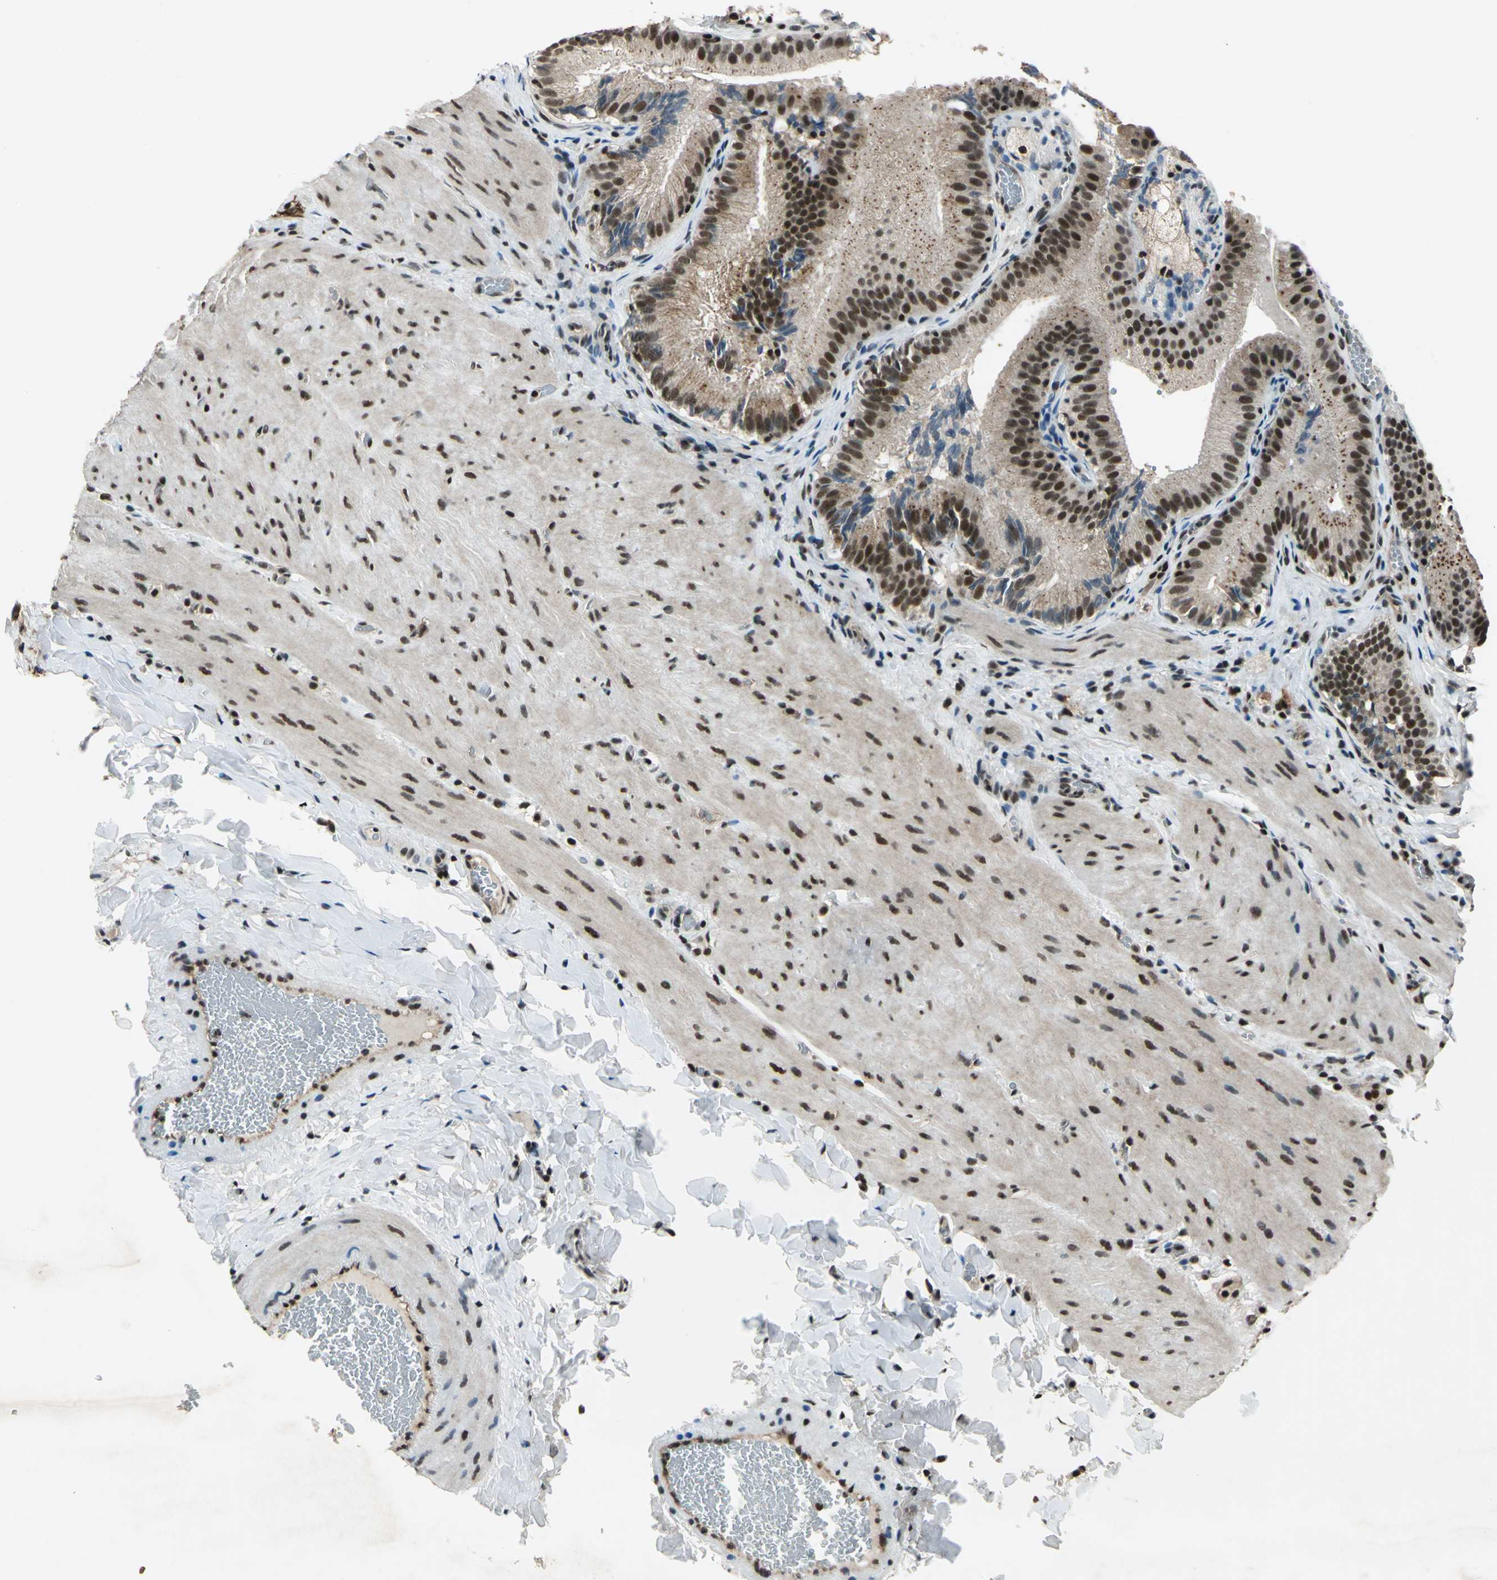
{"staining": {"intensity": "strong", "quantity": ">75%", "location": "nuclear"}, "tissue": "gallbladder", "cell_type": "Glandular cells", "image_type": "normal", "snomed": [{"axis": "morphology", "description": "Normal tissue, NOS"}, {"axis": "topography", "description": "Gallbladder"}], "caption": "A micrograph of gallbladder stained for a protein reveals strong nuclear brown staining in glandular cells.", "gene": "NR2C2", "patient": {"sex": "female", "age": 24}}